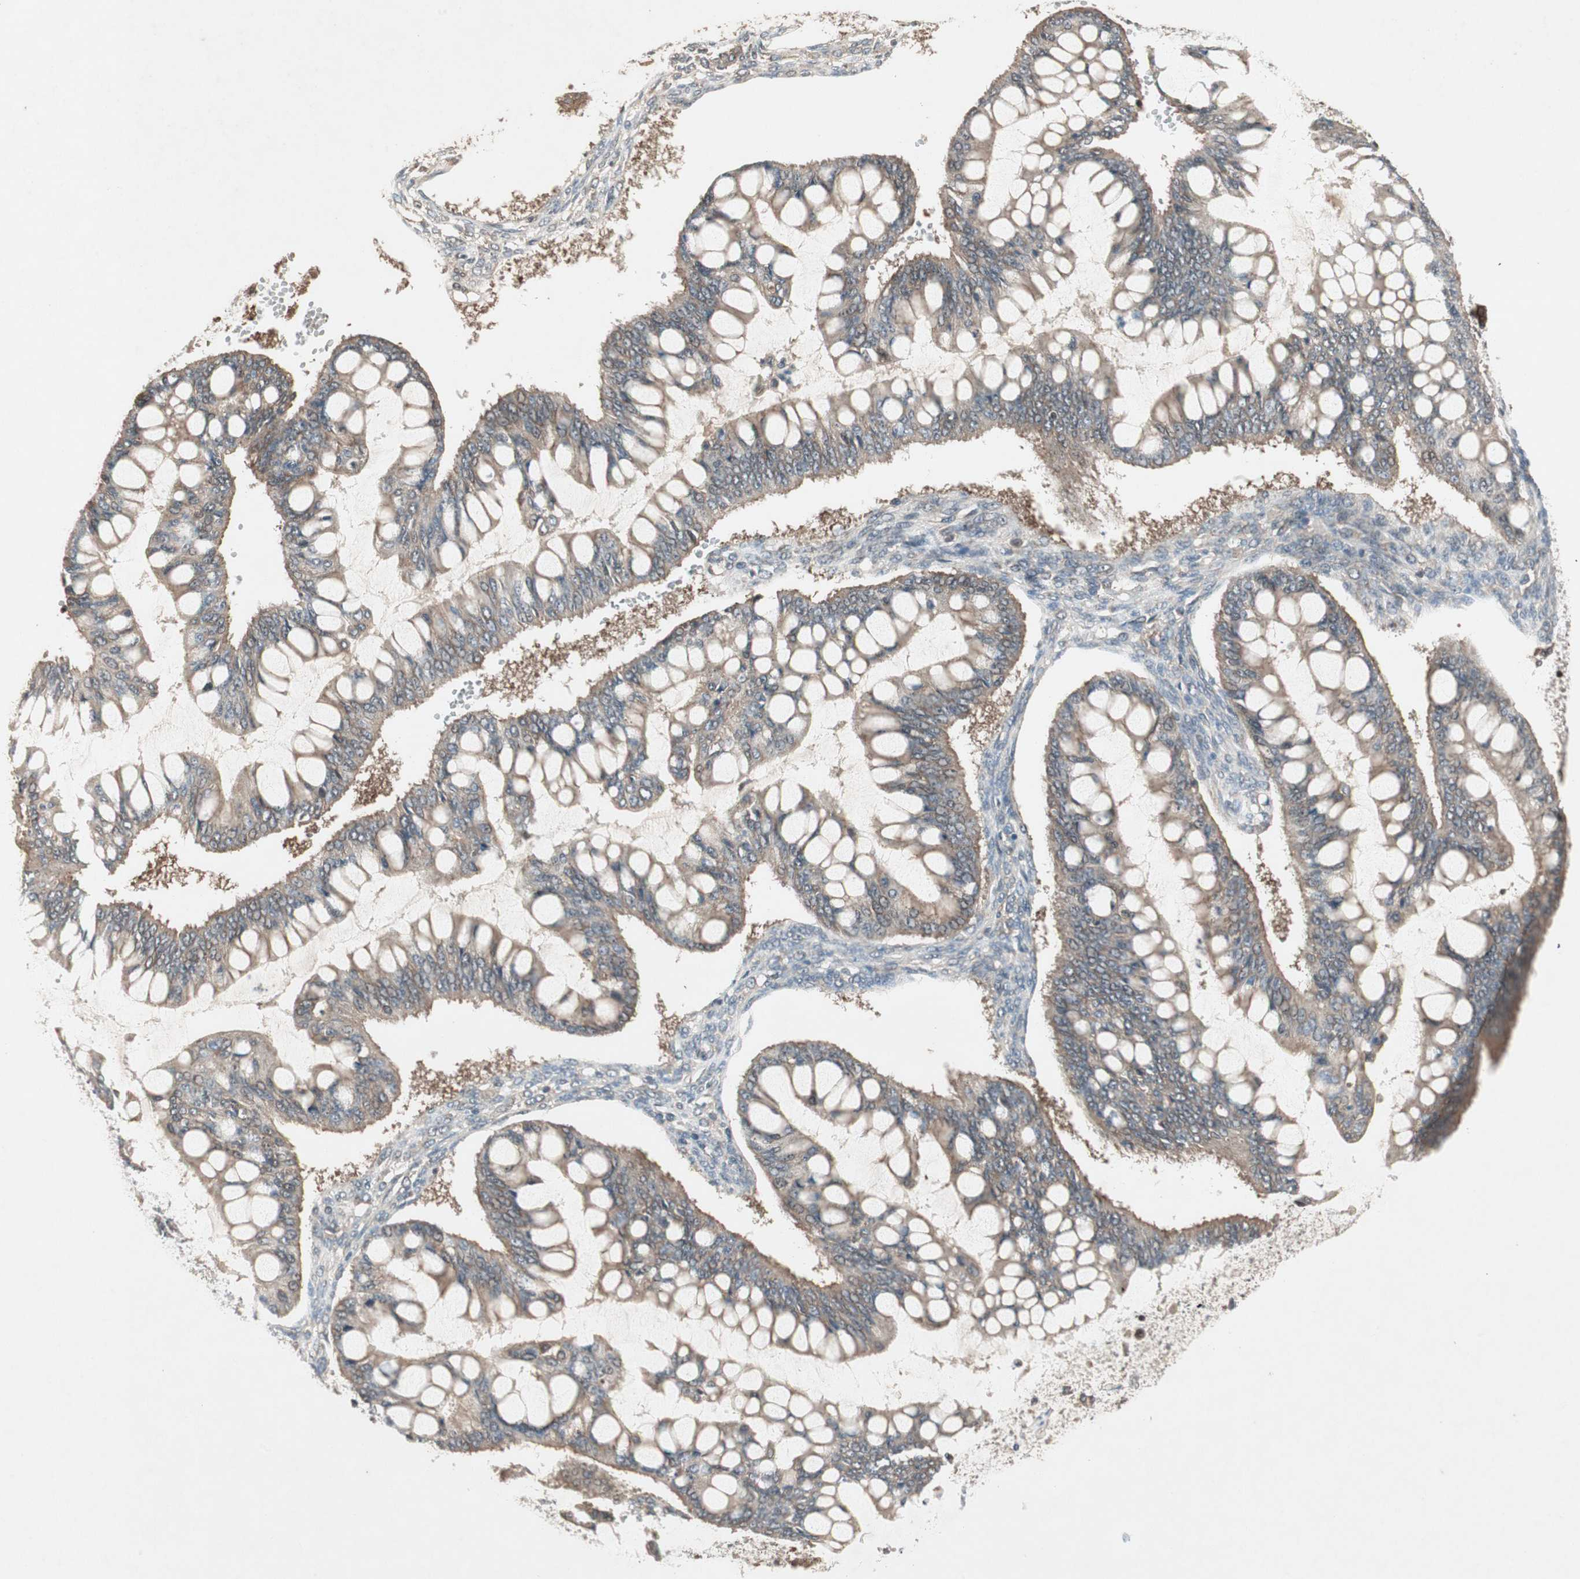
{"staining": {"intensity": "weak", "quantity": "25%-75%", "location": "cytoplasmic/membranous,nuclear"}, "tissue": "ovarian cancer", "cell_type": "Tumor cells", "image_type": "cancer", "snomed": [{"axis": "morphology", "description": "Cystadenocarcinoma, mucinous, NOS"}, {"axis": "topography", "description": "Ovary"}], "caption": "Protein analysis of ovarian cancer (mucinous cystadenocarcinoma) tissue reveals weak cytoplasmic/membranous and nuclear expression in approximately 25%-75% of tumor cells. The staining is performed using DAB brown chromogen to label protein expression. The nuclei are counter-stained blue using hematoxylin.", "gene": "IRS1", "patient": {"sex": "female", "age": 73}}